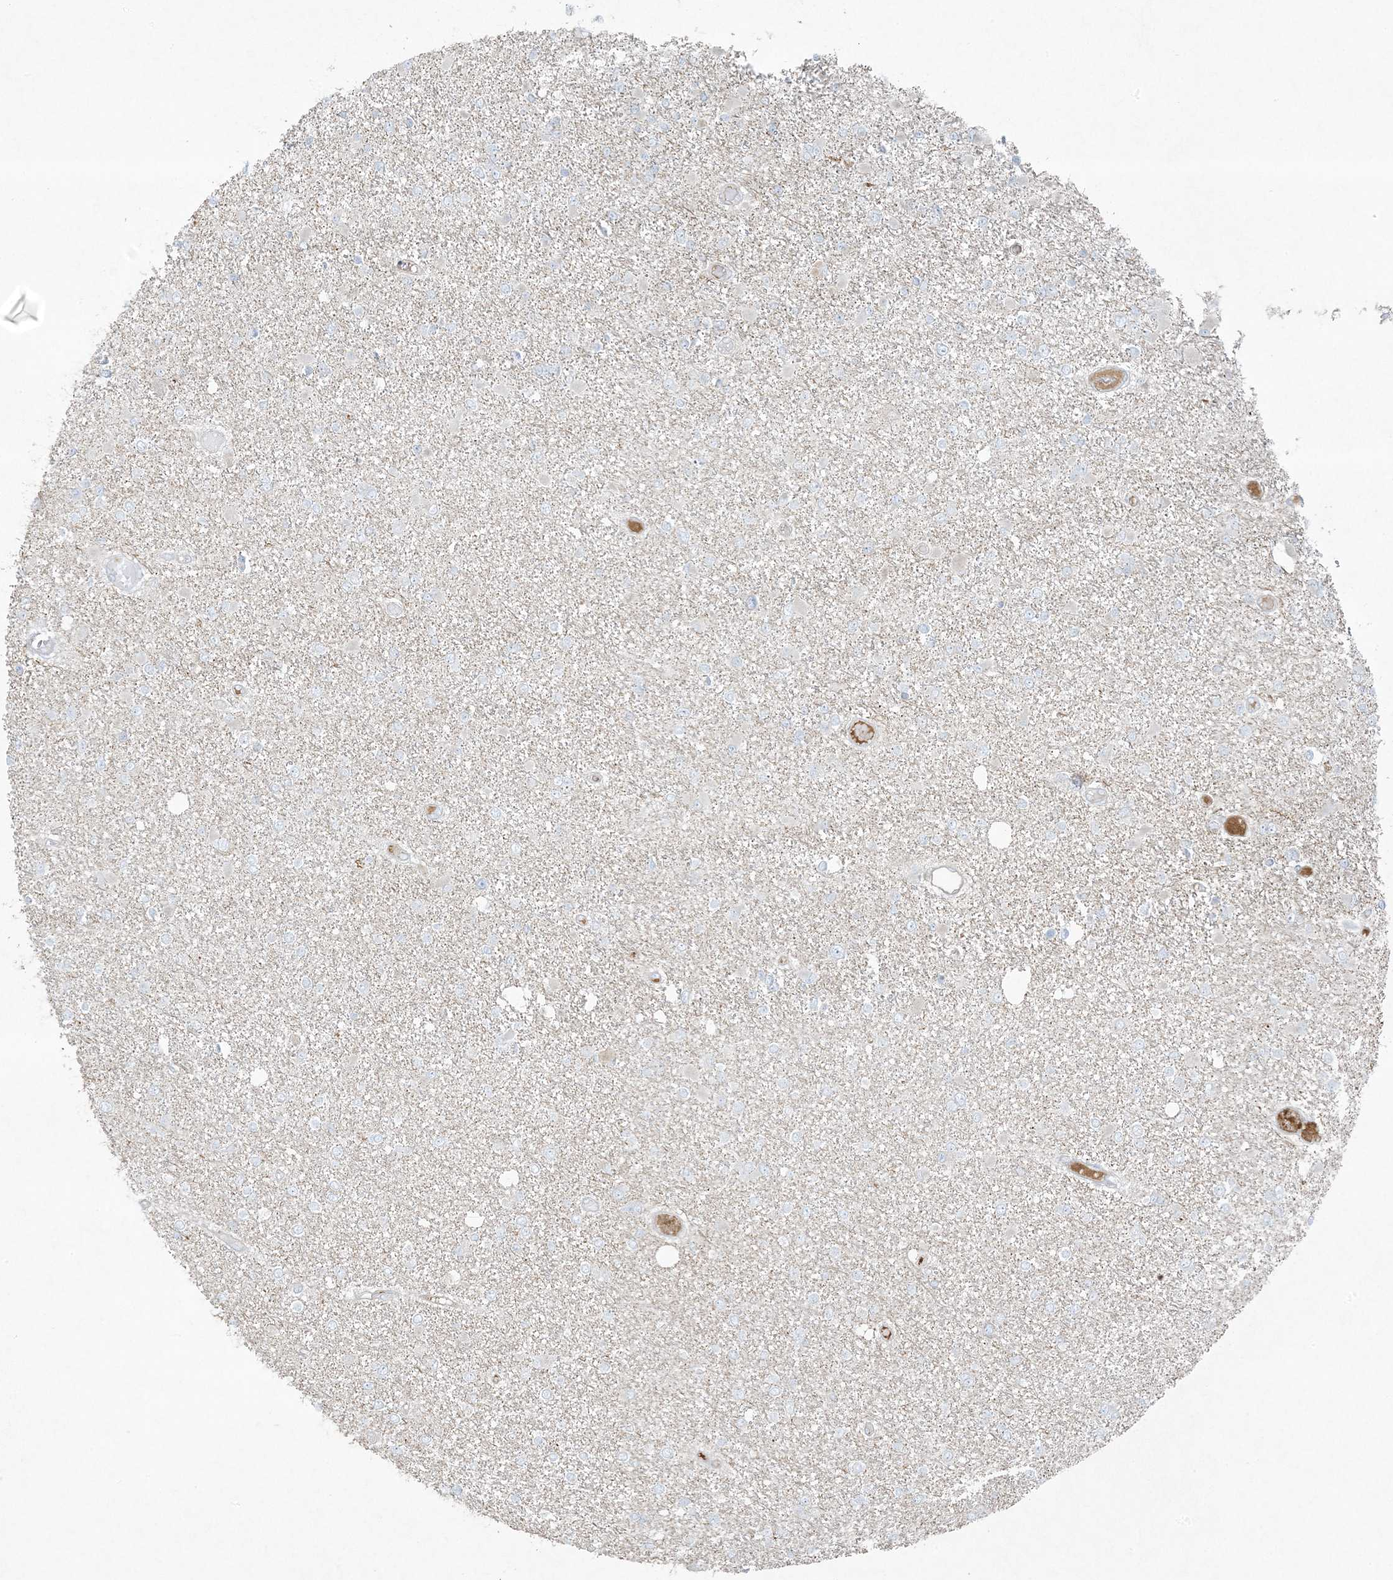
{"staining": {"intensity": "negative", "quantity": "none", "location": "none"}, "tissue": "glioma", "cell_type": "Tumor cells", "image_type": "cancer", "snomed": [{"axis": "morphology", "description": "Glioma, malignant, Low grade"}, {"axis": "topography", "description": "Brain"}], "caption": "Immunohistochemistry image of neoplastic tissue: malignant low-grade glioma stained with DAB reveals no significant protein positivity in tumor cells.", "gene": "PIK3R4", "patient": {"sex": "female", "age": 22}}